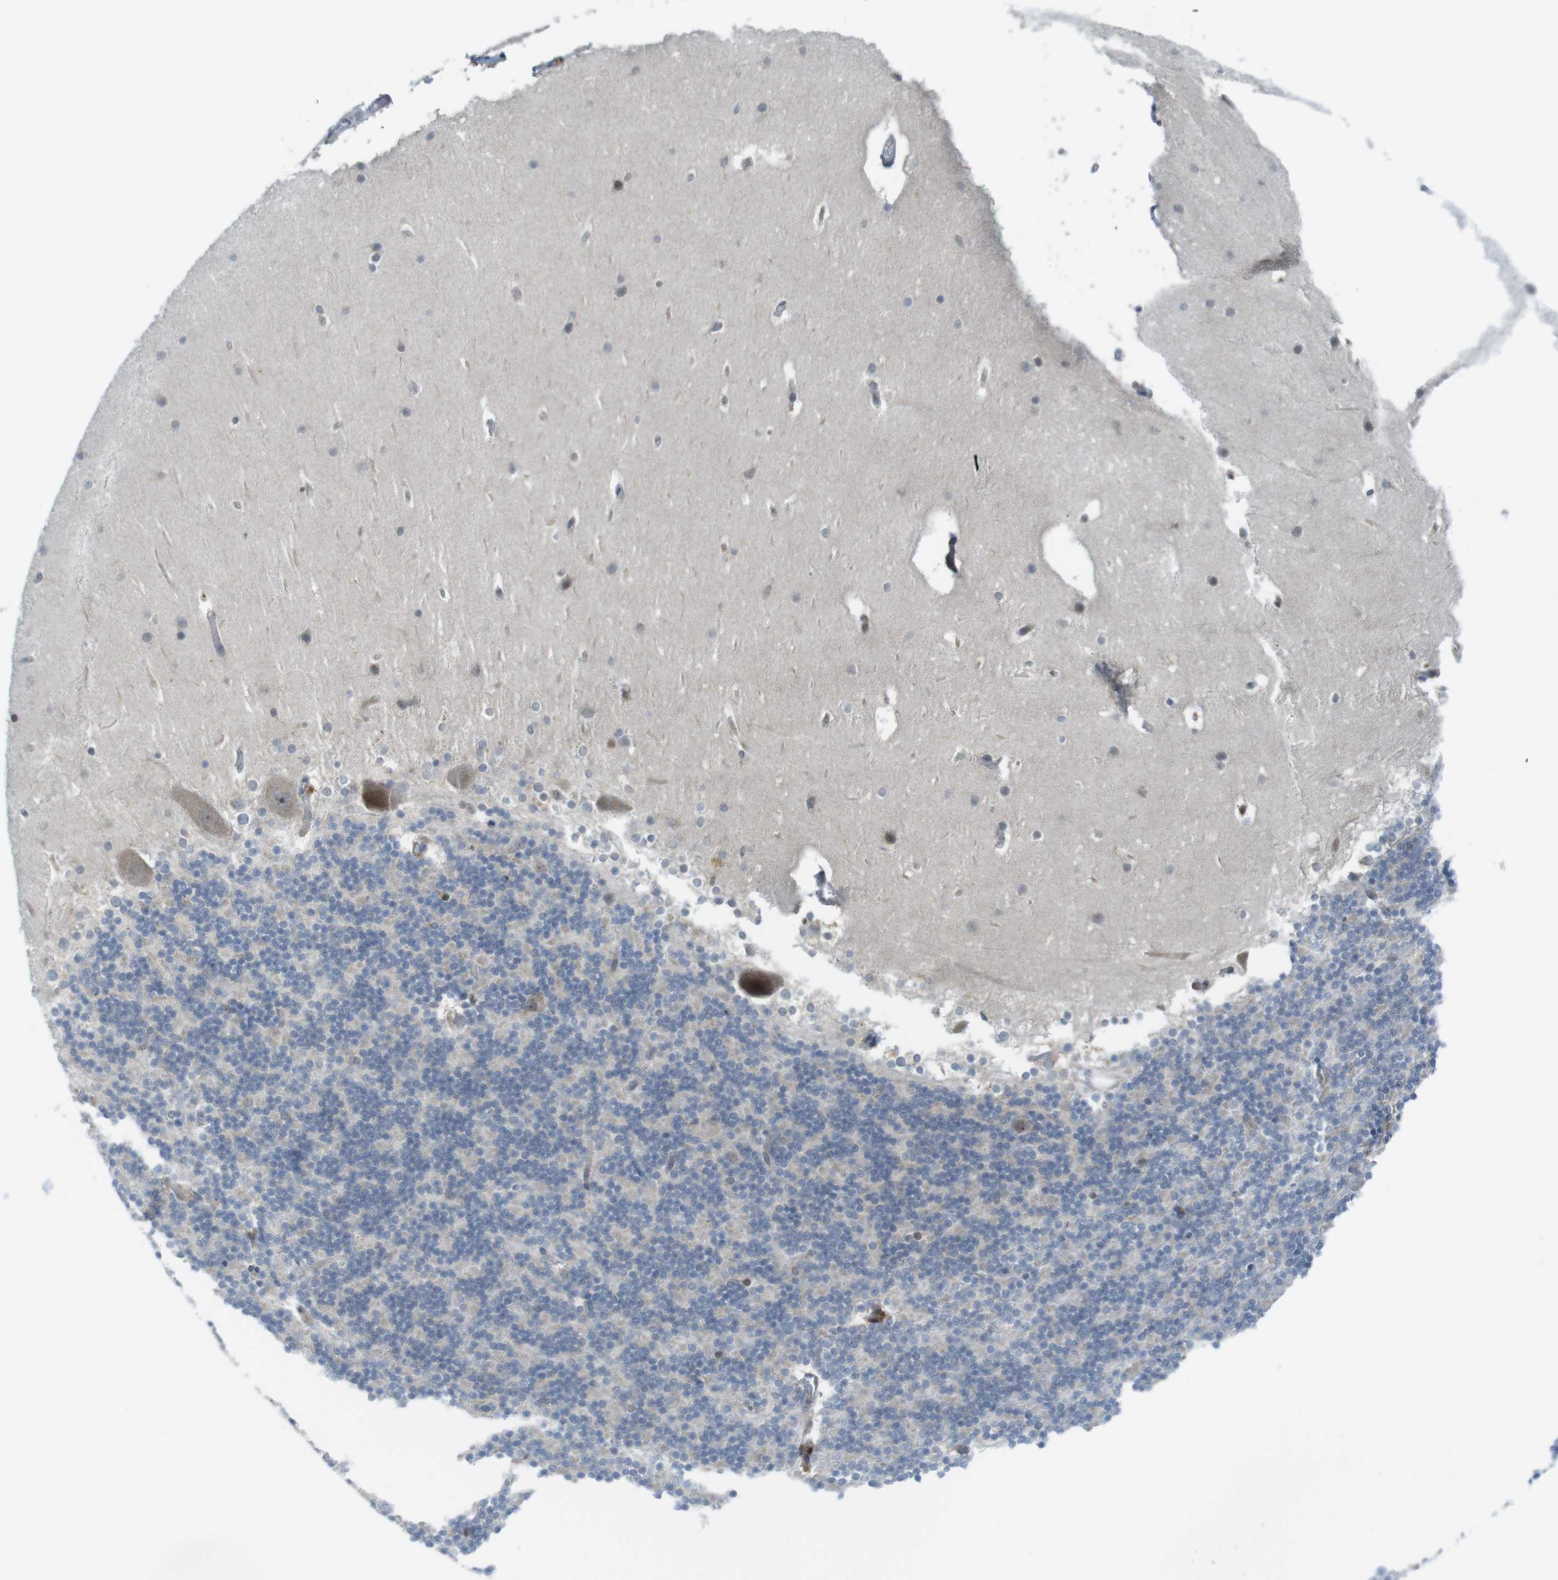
{"staining": {"intensity": "weak", "quantity": "<25%", "location": "nuclear"}, "tissue": "cerebellum", "cell_type": "Cells in granular layer", "image_type": "normal", "snomed": [{"axis": "morphology", "description": "Normal tissue, NOS"}, {"axis": "topography", "description": "Cerebellum"}], "caption": "Photomicrograph shows no protein expression in cells in granular layer of benign cerebellum. (DAB immunohistochemistry (IHC) visualized using brightfield microscopy, high magnification).", "gene": "RCC1", "patient": {"sex": "female", "age": 19}}